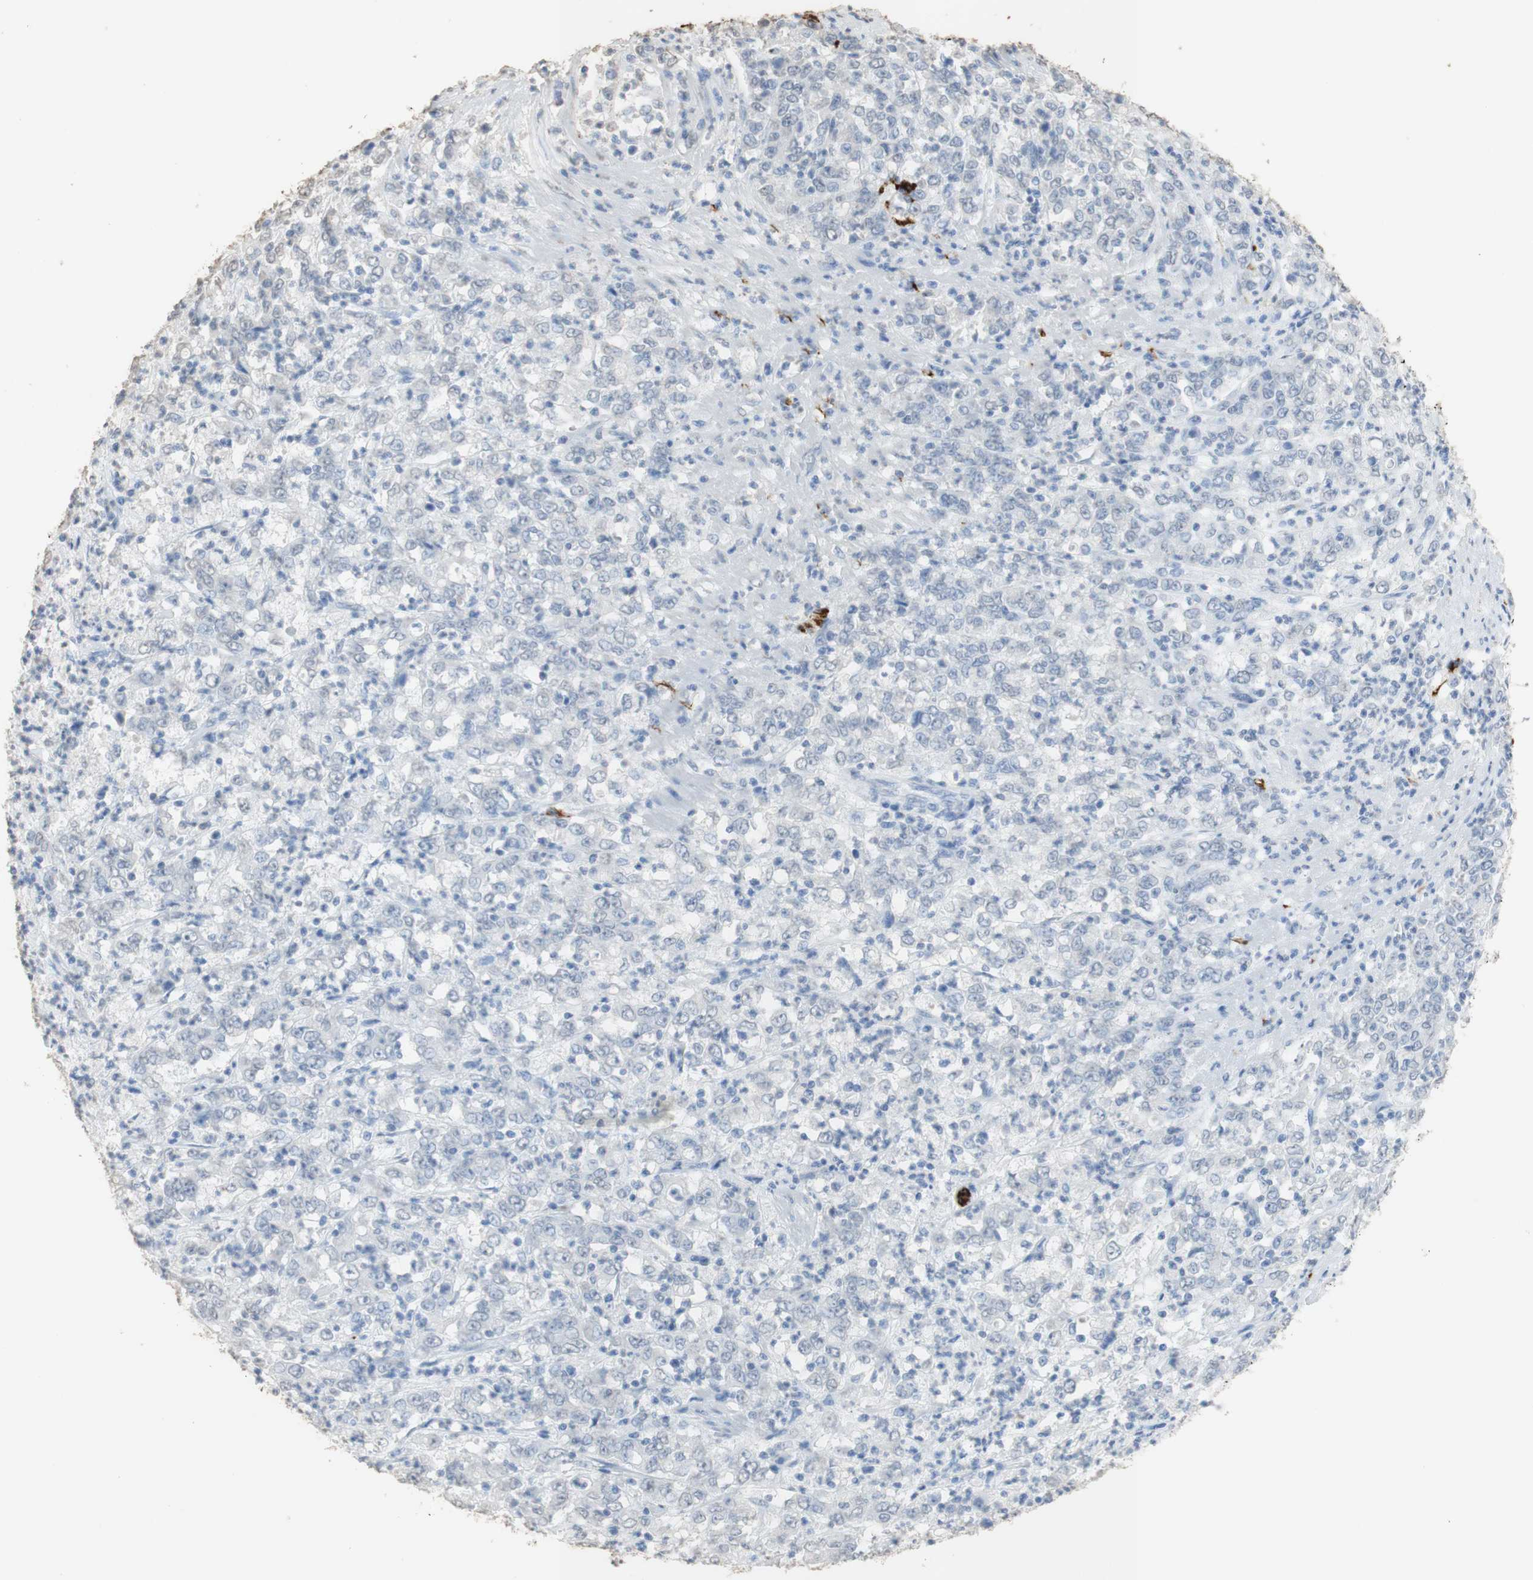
{"staining": {"intensity": "negative", "quantity": "none", "location": "none"}, "tissue": "stomach cancer", "cell_type": "Tumor cells", "image_type": "cancer", "snomed": [{"axis": "morphology", "description": "Adenocarcinoma, NOS"}, {"axis": "topography", "description": "Stomach, lower"}], "caption": "The immunohistochemistry histopathology image has no significant positivity in tumor cells of stomach adenocarcinoma tissue.", "gene": "L1CAM", "patient": {"sex": "female", "age": 71}}